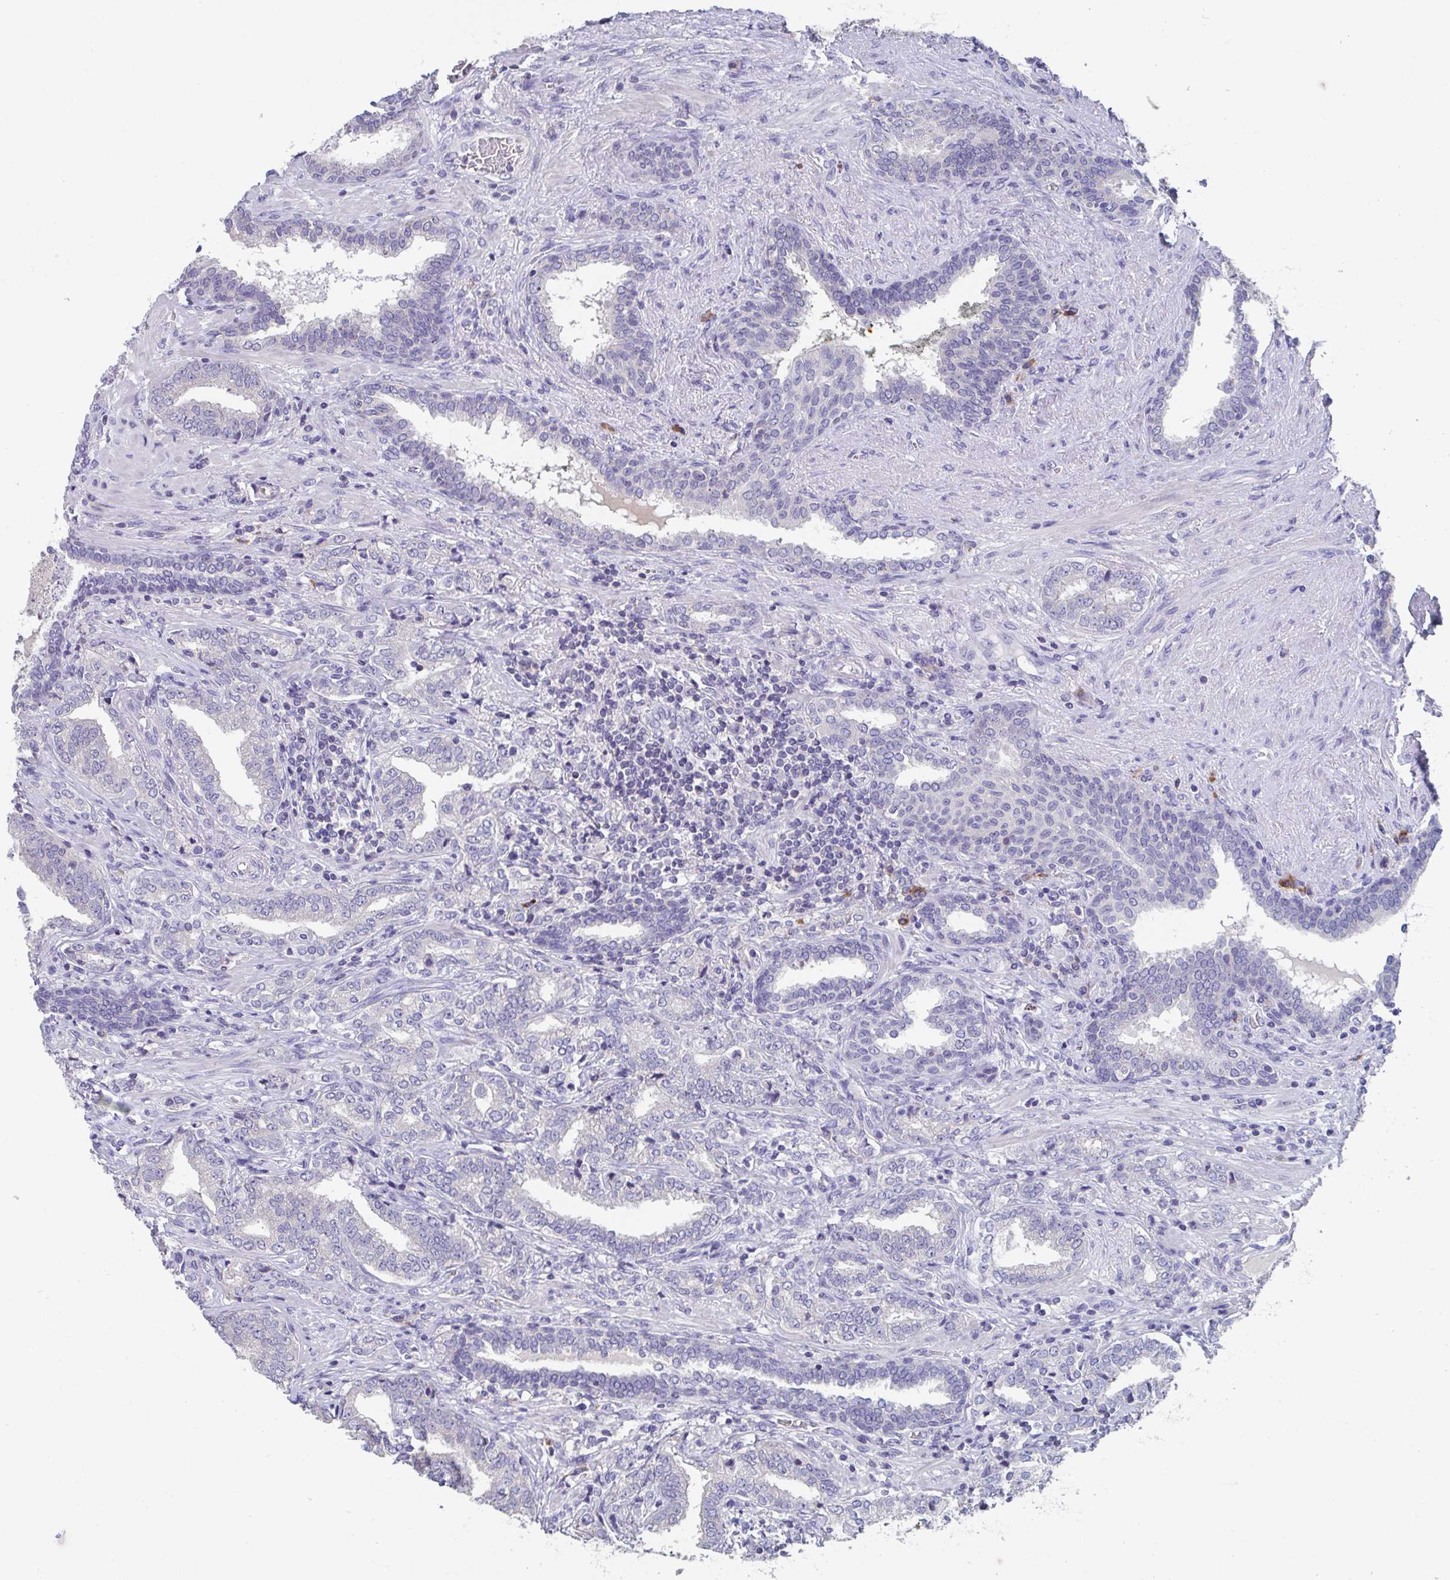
{"staining": {"intensity": "negative", "quantity": "none", "location": "none"}, "tissue": "prostate cancer", "cell_type": "Tumor cells", "image_type": "cancer", "snomed": [{"axis": "morphology", "description": "Adenocarcinoma, High grade"}, {"axis": "topography", "description": "Prostate"}], "caption": "Micrograph shows no protein expression in tumor cells of adenocarcinoma (high-grade) (prostate) tissue. The staining was performed using DAB (3,3'-diaminobenzidine) to visualize the protein expression in brown, while the nuclei were stained in blue with hematoxylin (Magnification: 20x).", "gene": "LRRC58", "patient": {"sex": "male", "age": 72}}